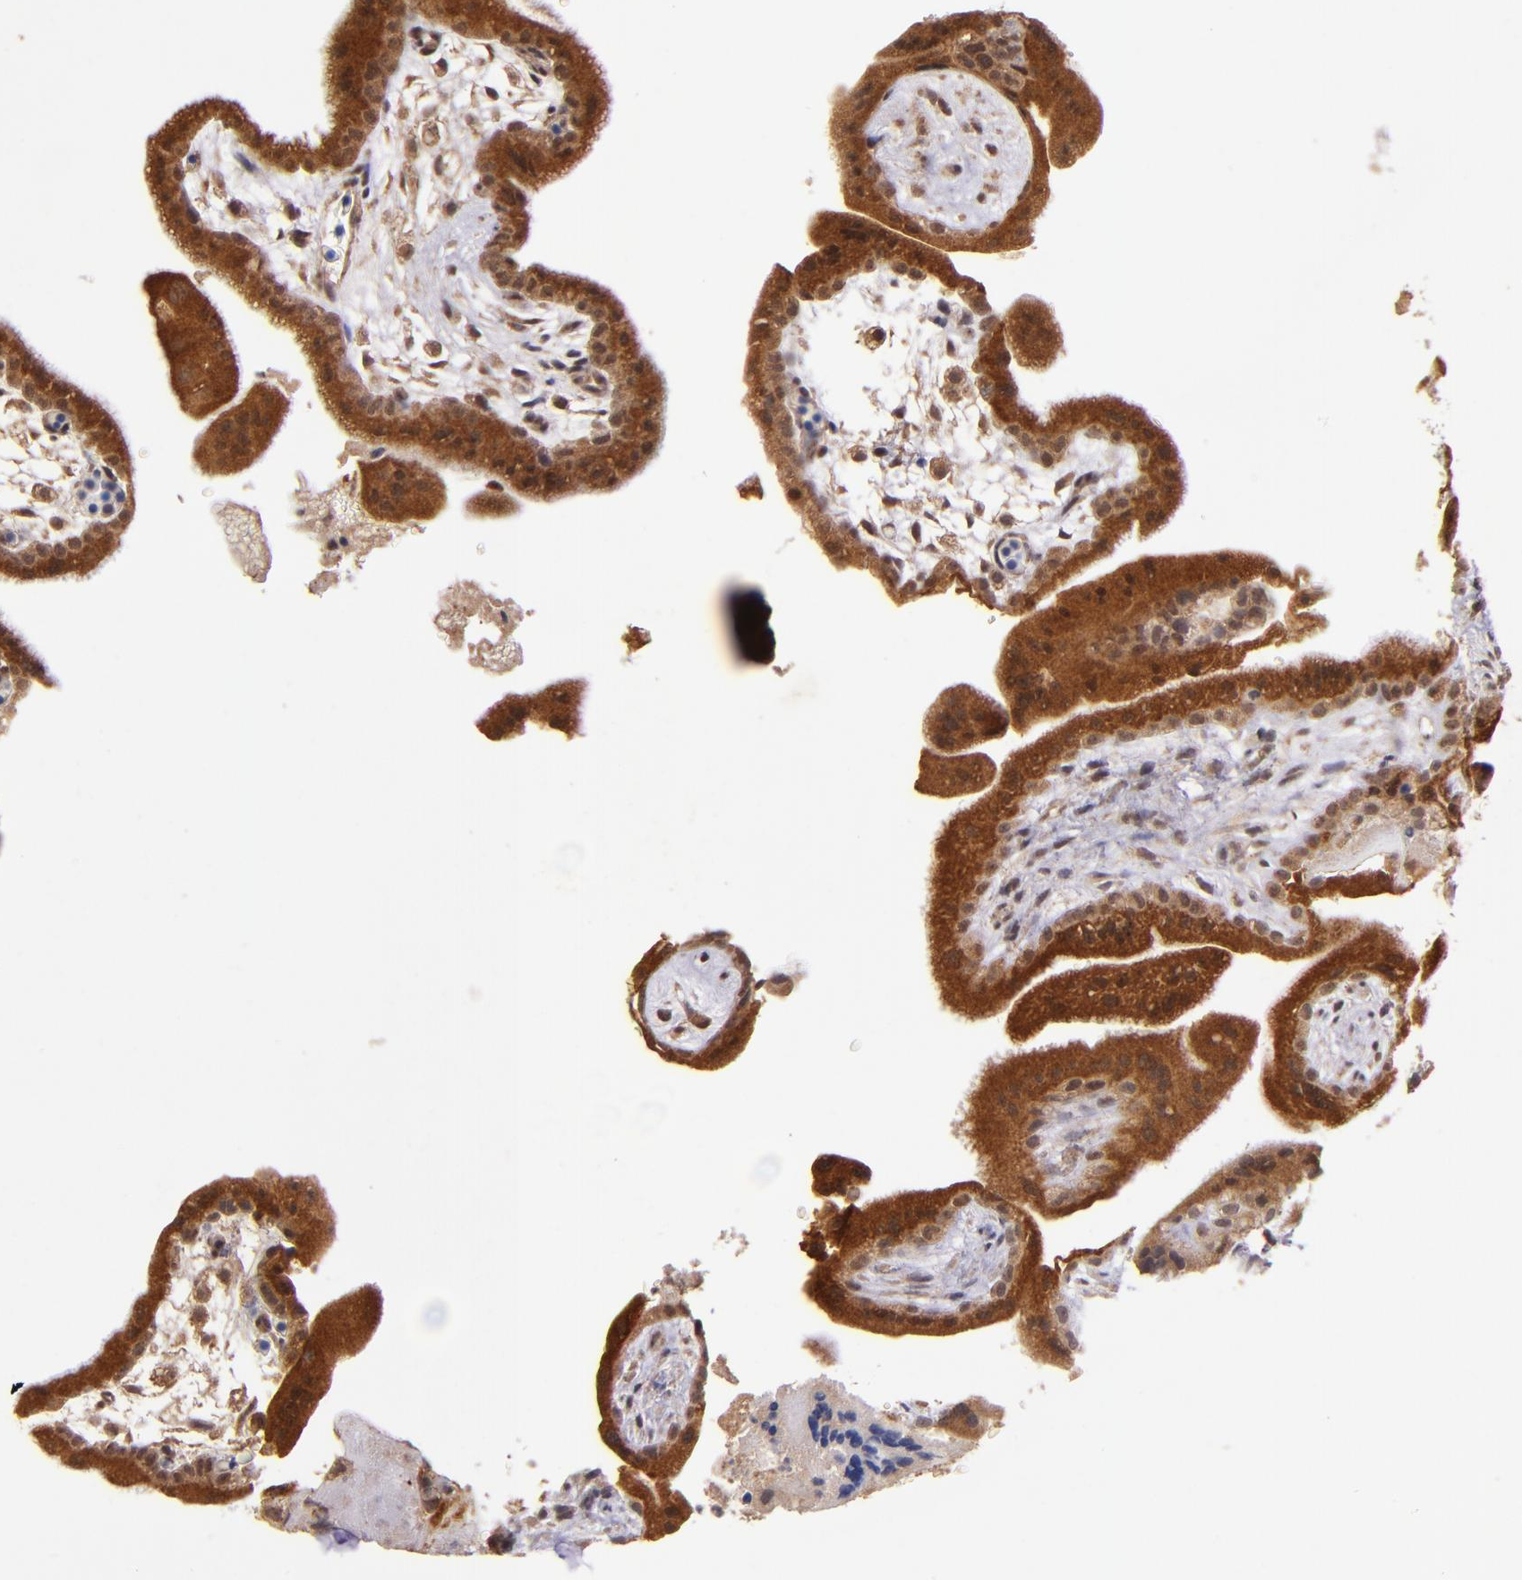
{"staining": {"intensity": "strong", "quantity": ">75%", "location": "cytoplasmic/membranous"}, "tissue": "placenta", "cell_type": "Trophoblastic cells", "image_type": "normal", "snomed": [{"axis": "morphology", "description": "Normal tissue, NOS"}, {"axis": "topography", "description": "Placenta"}], "caption": "Immunohistochemistry micrograph of normal human placenta stained for a protein (brown), which reveals high levels of strong cytoplasmic/membranous staining in approximately >75% of trophoblastic cells.", "gene": "RIOK3", "patient": {"sex": "female", "age": 35}}